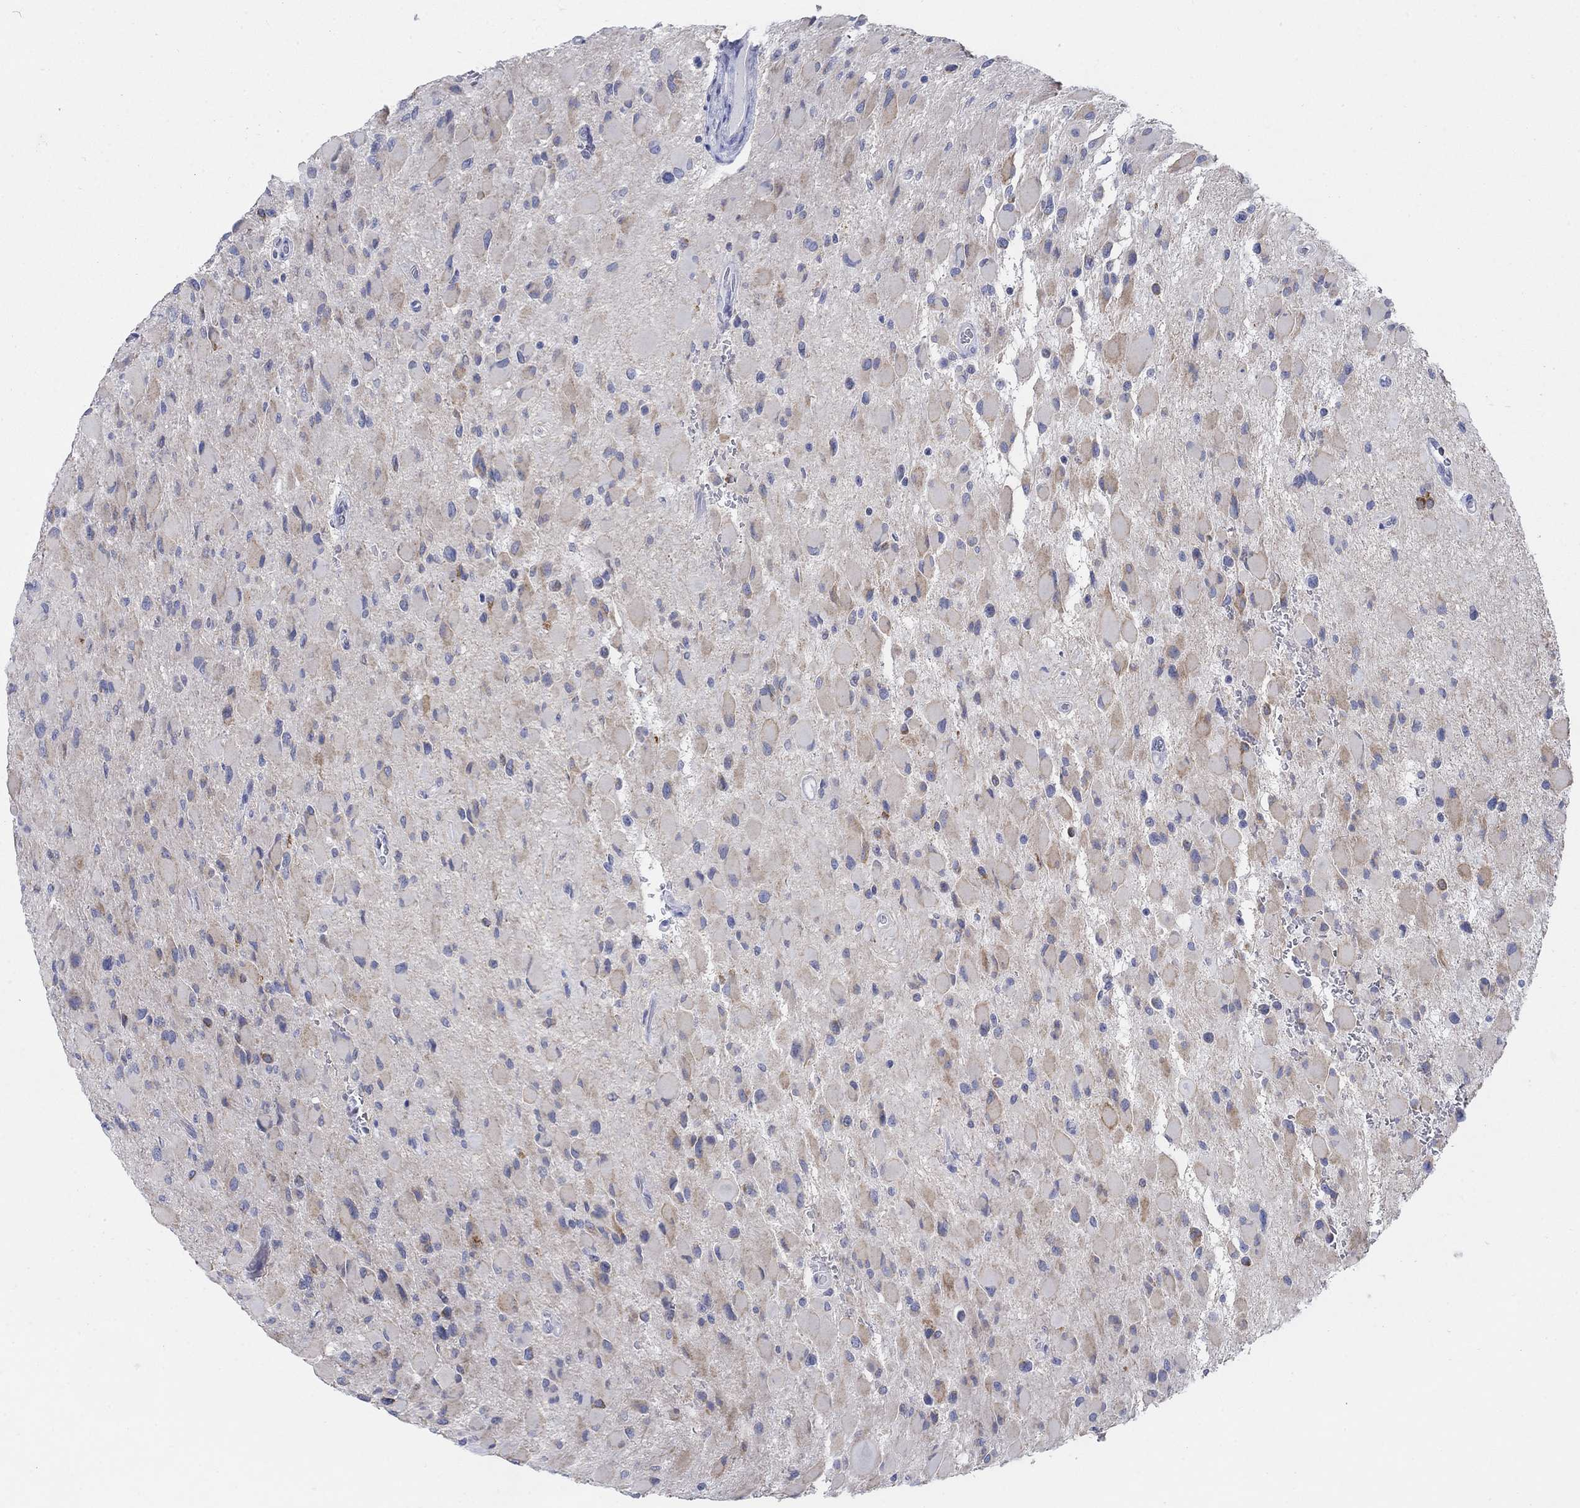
{"staining": {"intensity": "moderate", "quantity": "<25%", "location": "cytoplasmic/membranous"}, "tissue": "glioma", "cell_type": "Tumor cells", "image_type": "cancer", "snomed": [{"axis": "morphology", "description": "Glioma, malignant, High grade"}, {"axis": "topography", "description": "Cerebral cortex"}], "caption": "DAB immunohistochemical staining of human glioma exhibits moderate cytoplasmic/membranous protein positivity in about <25% of tumor cells.", "gene": "SCCPDH", "patient": {"sex": "female", "age": 36}}